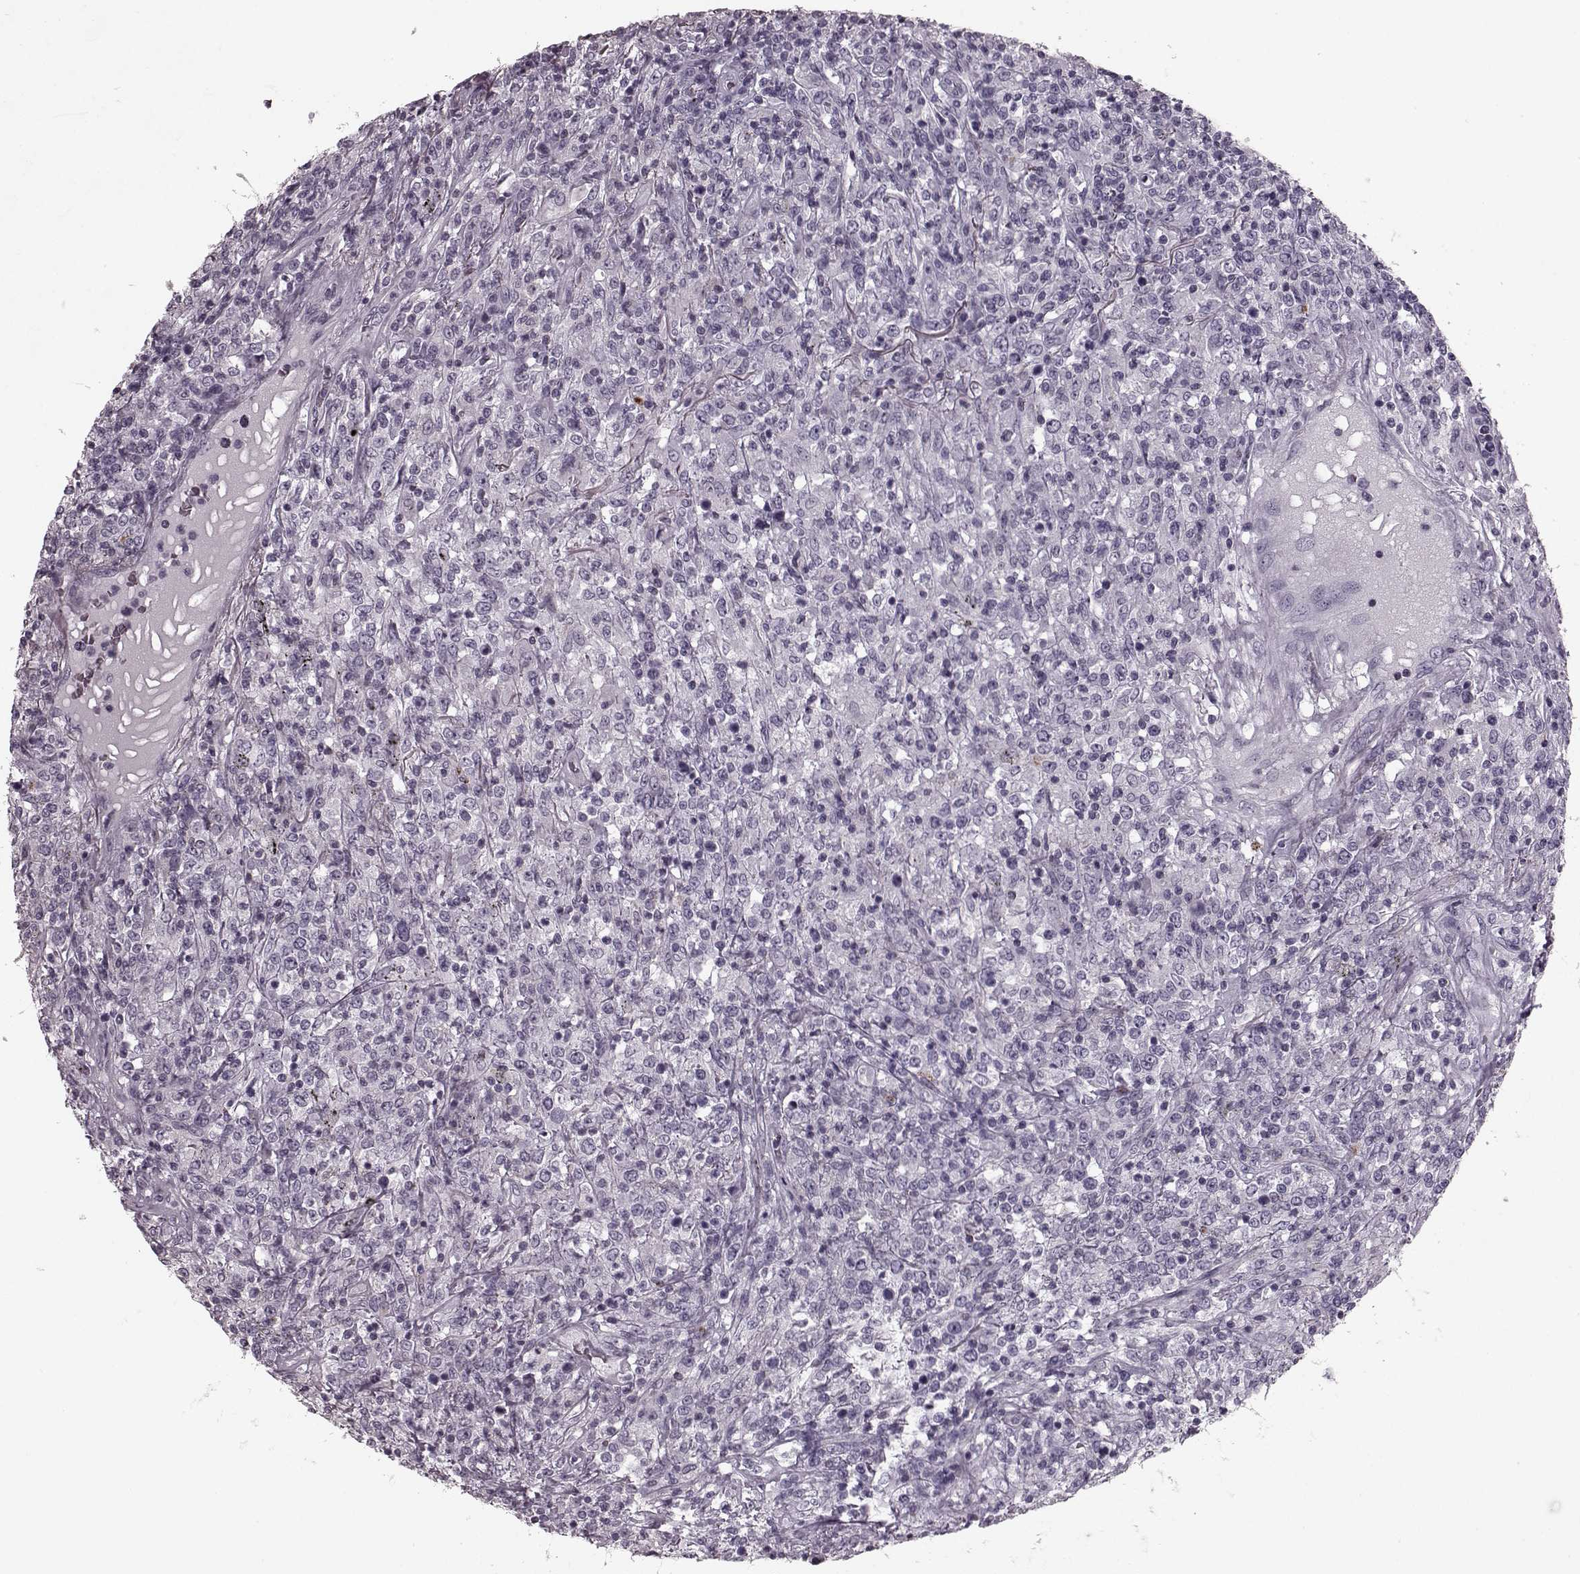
{"staining": {"intensity": "negative", "quantity": "none", "location": "none"}, "tissue": "lymphoma", "cell_type": "Tumor cells", "image_type": "cancer", "snomed": [{"axis": "morphology", "description": "Malignant lymphoma, non-Hodgkin's type, High grade"}, {"axis": "topography", "description": "Lung"}], "caption": "Lymphoma was stained to show a protein in brown. There is no significant positivity in tumor cells. The staining was performed using DAB (3,3'-diaminobenzidine) to visualize the protein expression in brown, while the nuclei were stained in blue with hematoxylin (Magnification: 20x).", "gene": "CST7", "patient": {"sex": "male", "age": 79}}